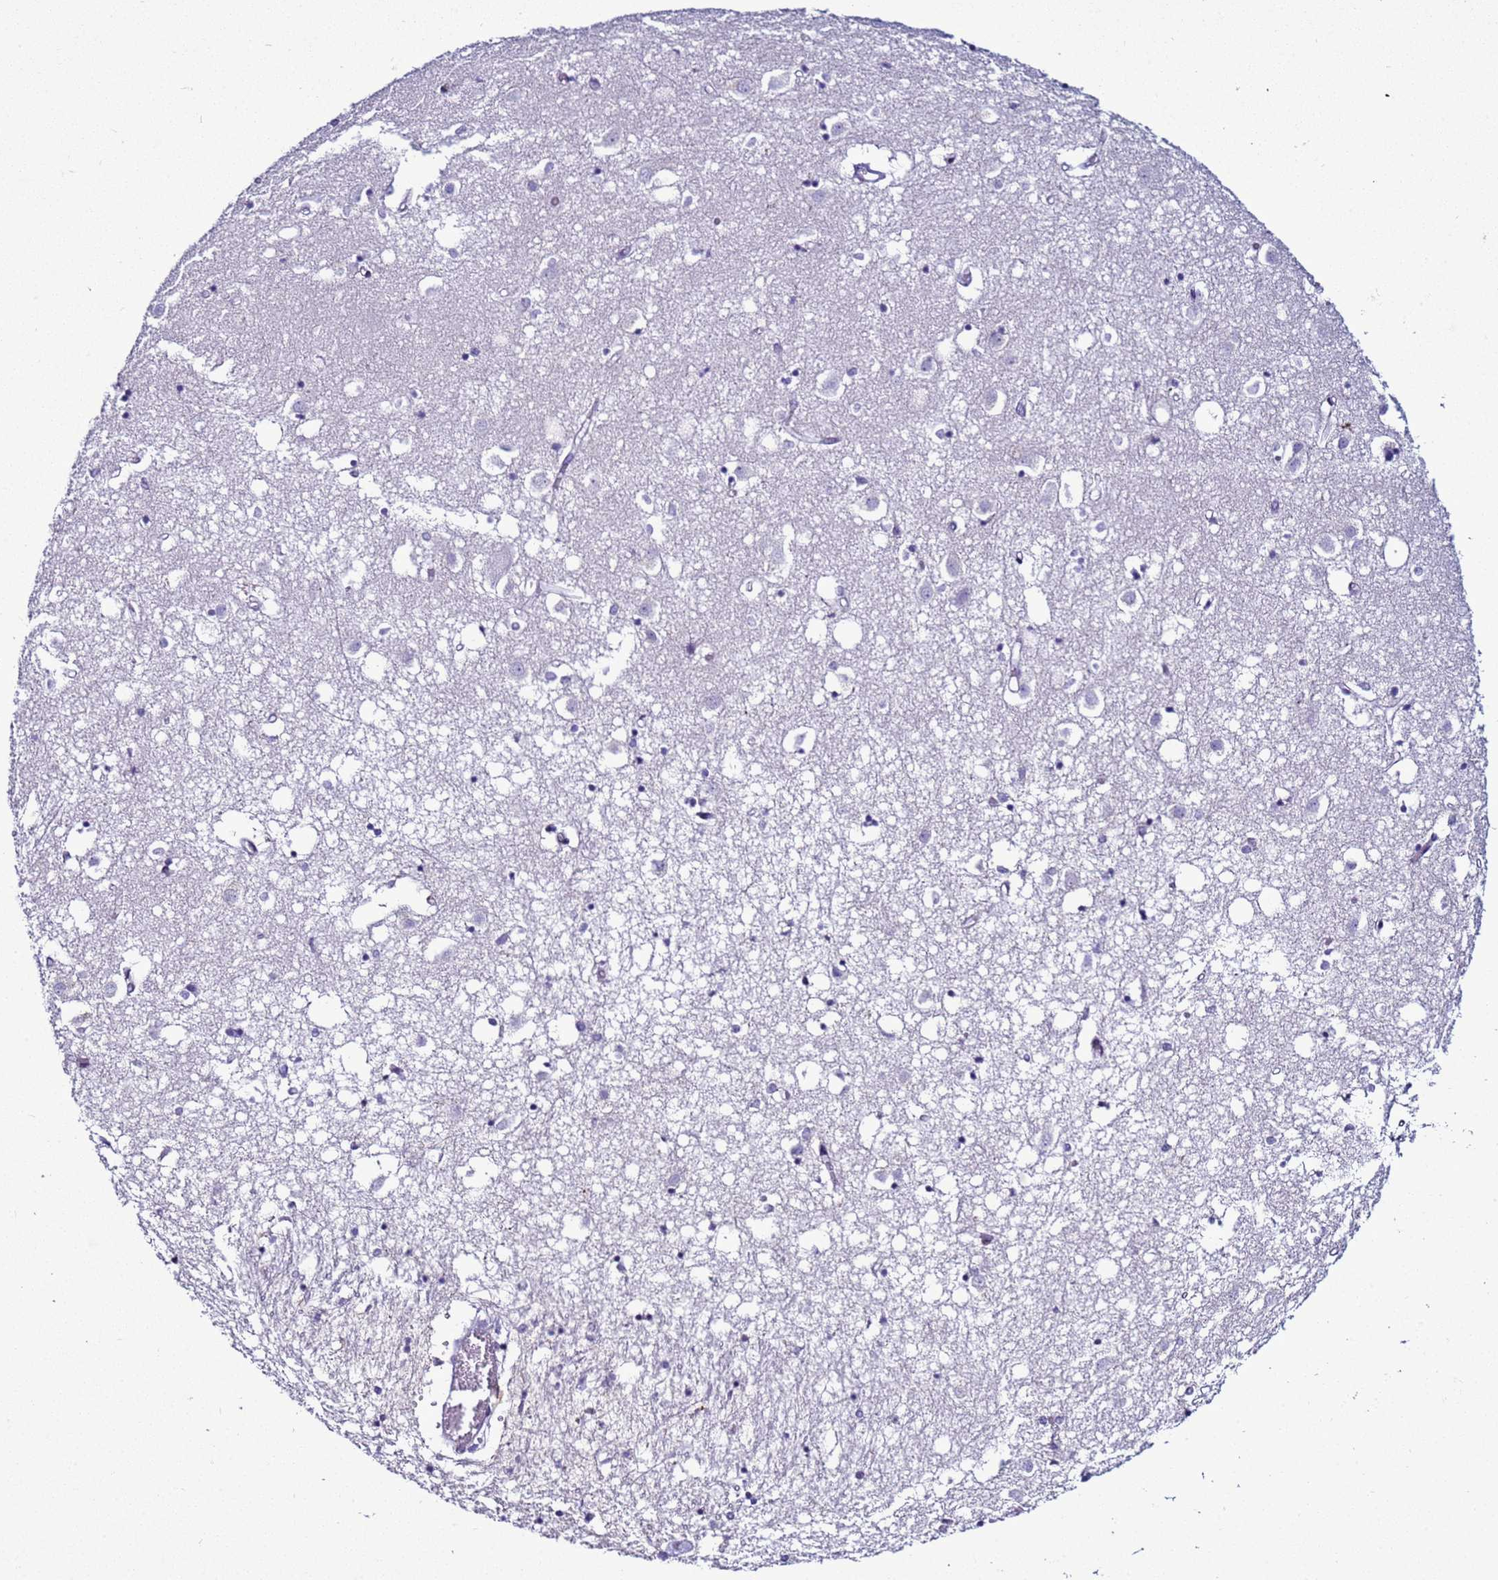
{"staining": {"intensity": "negative", "quantity": "none", "location": "none"}, "tissue": "caudate", "cell_type": "Glial cells", "image_type": "normal", "snomed": [{"axis": "morphology", "description": "Normal tissue, NOS"}, {"axis": "topography", "description": "Lateral ventricle wall"}], "caption": "Immunohistochemistry (IHC) histopathology image of normal caudate: human caudate stained with DAB exhibits no significant protein staining in glial cells.", "gene": "LRRC10B", "patient": {"sex": "male", "age": 70}}